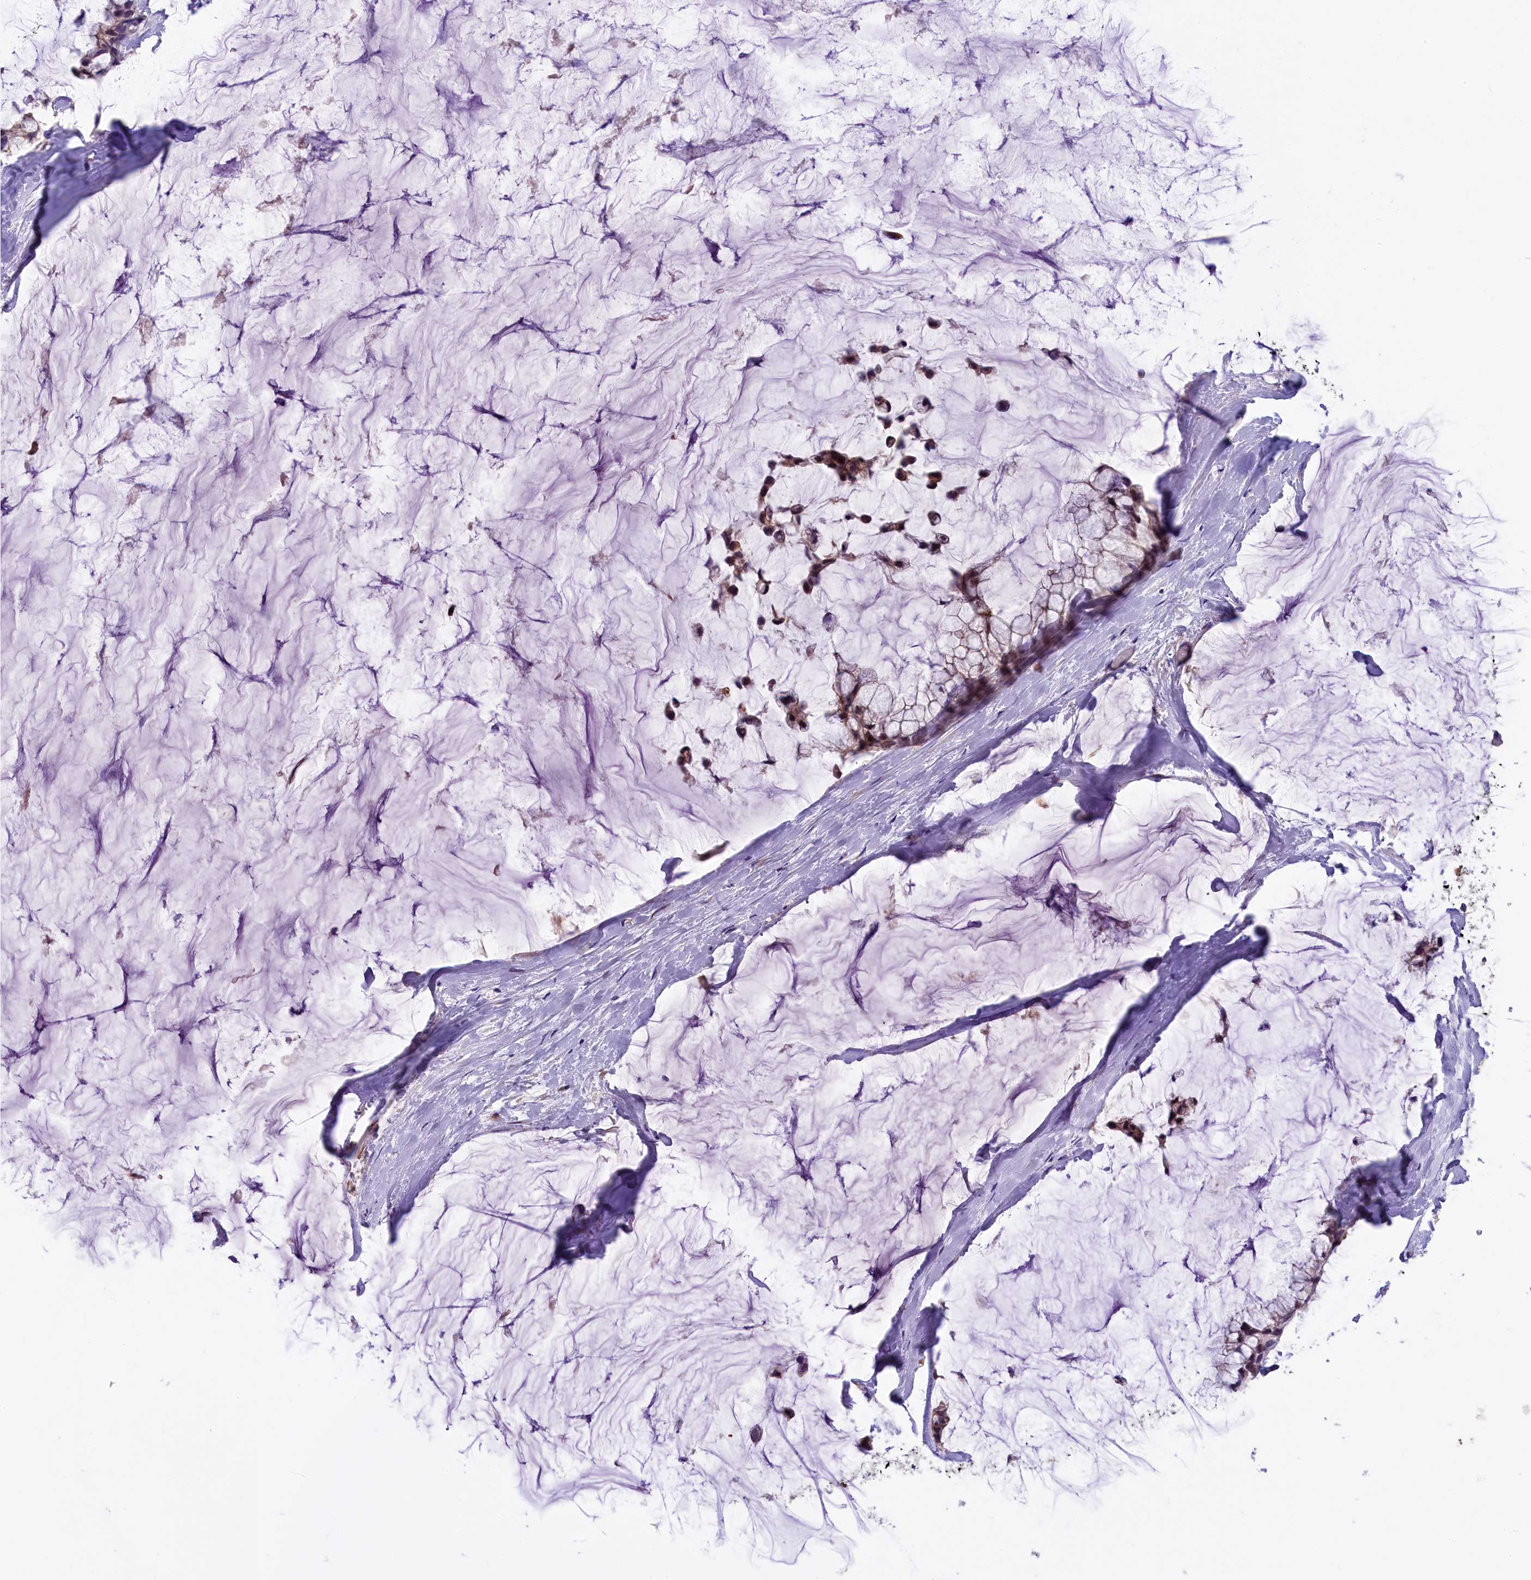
{"staining": {"intensity": "weak", "quantity": "25%-75%", "location": "cytoplasmic/membranous"}, "tissue": "ovarian cancer", "cell_type": "Tumor cells", "image_type": "cancer", "snomed": [{"axis": "morphology", "description": "Cystadenocarcinoma, mucinous, NOS"}, {"axis": "topography", "description": "Ovary"}], "caption": "Brown immunohistochemical staining in mucinous cystadenocarcinoma (ovarian) shows weak cytoplasmic/membranous expression in approximately 25%-75% of tumor cells.", "gene": "CCDC32", "patient": {"sex": "female", "age": 39}}